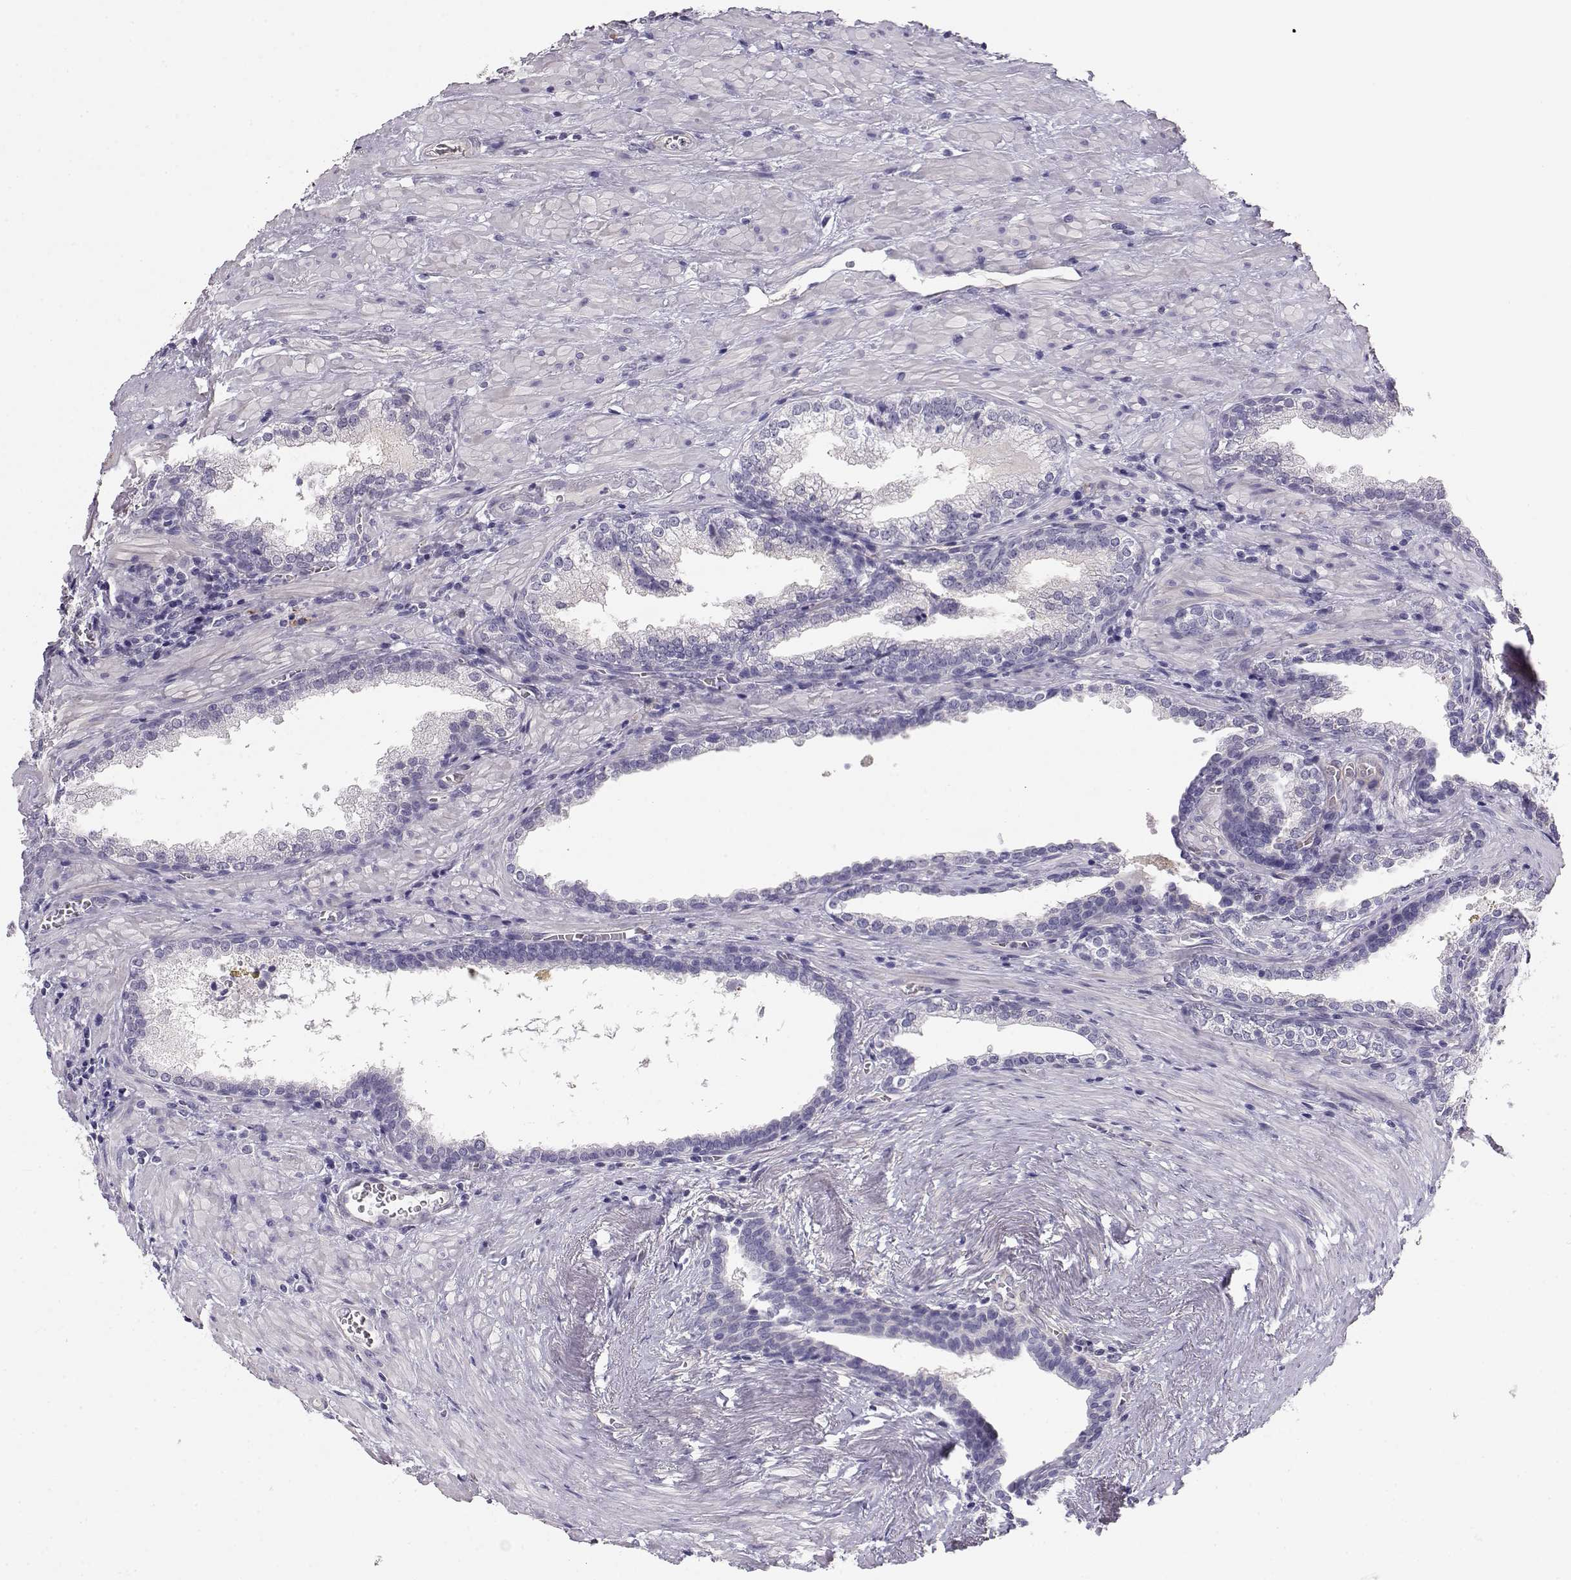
{"staining": {"intensity": "negative", "quantity": "none", "location": "none"}, "tissue": "prostate cancer", "cell_type": "Tumor cells", "image_type": "cancer", "snomed": [{"axis": "morphology", "description": "Adenocarcinoma, NOS"}, {"axis": "topography", "description": "Prostate and seminal vesicle, NOS"}], "caption": "The image displays no significant staining in tumor cells of prostate adenocarcinoma.", "gene": "ENDOU", "patient": {"sex": "male", "age": 63}}